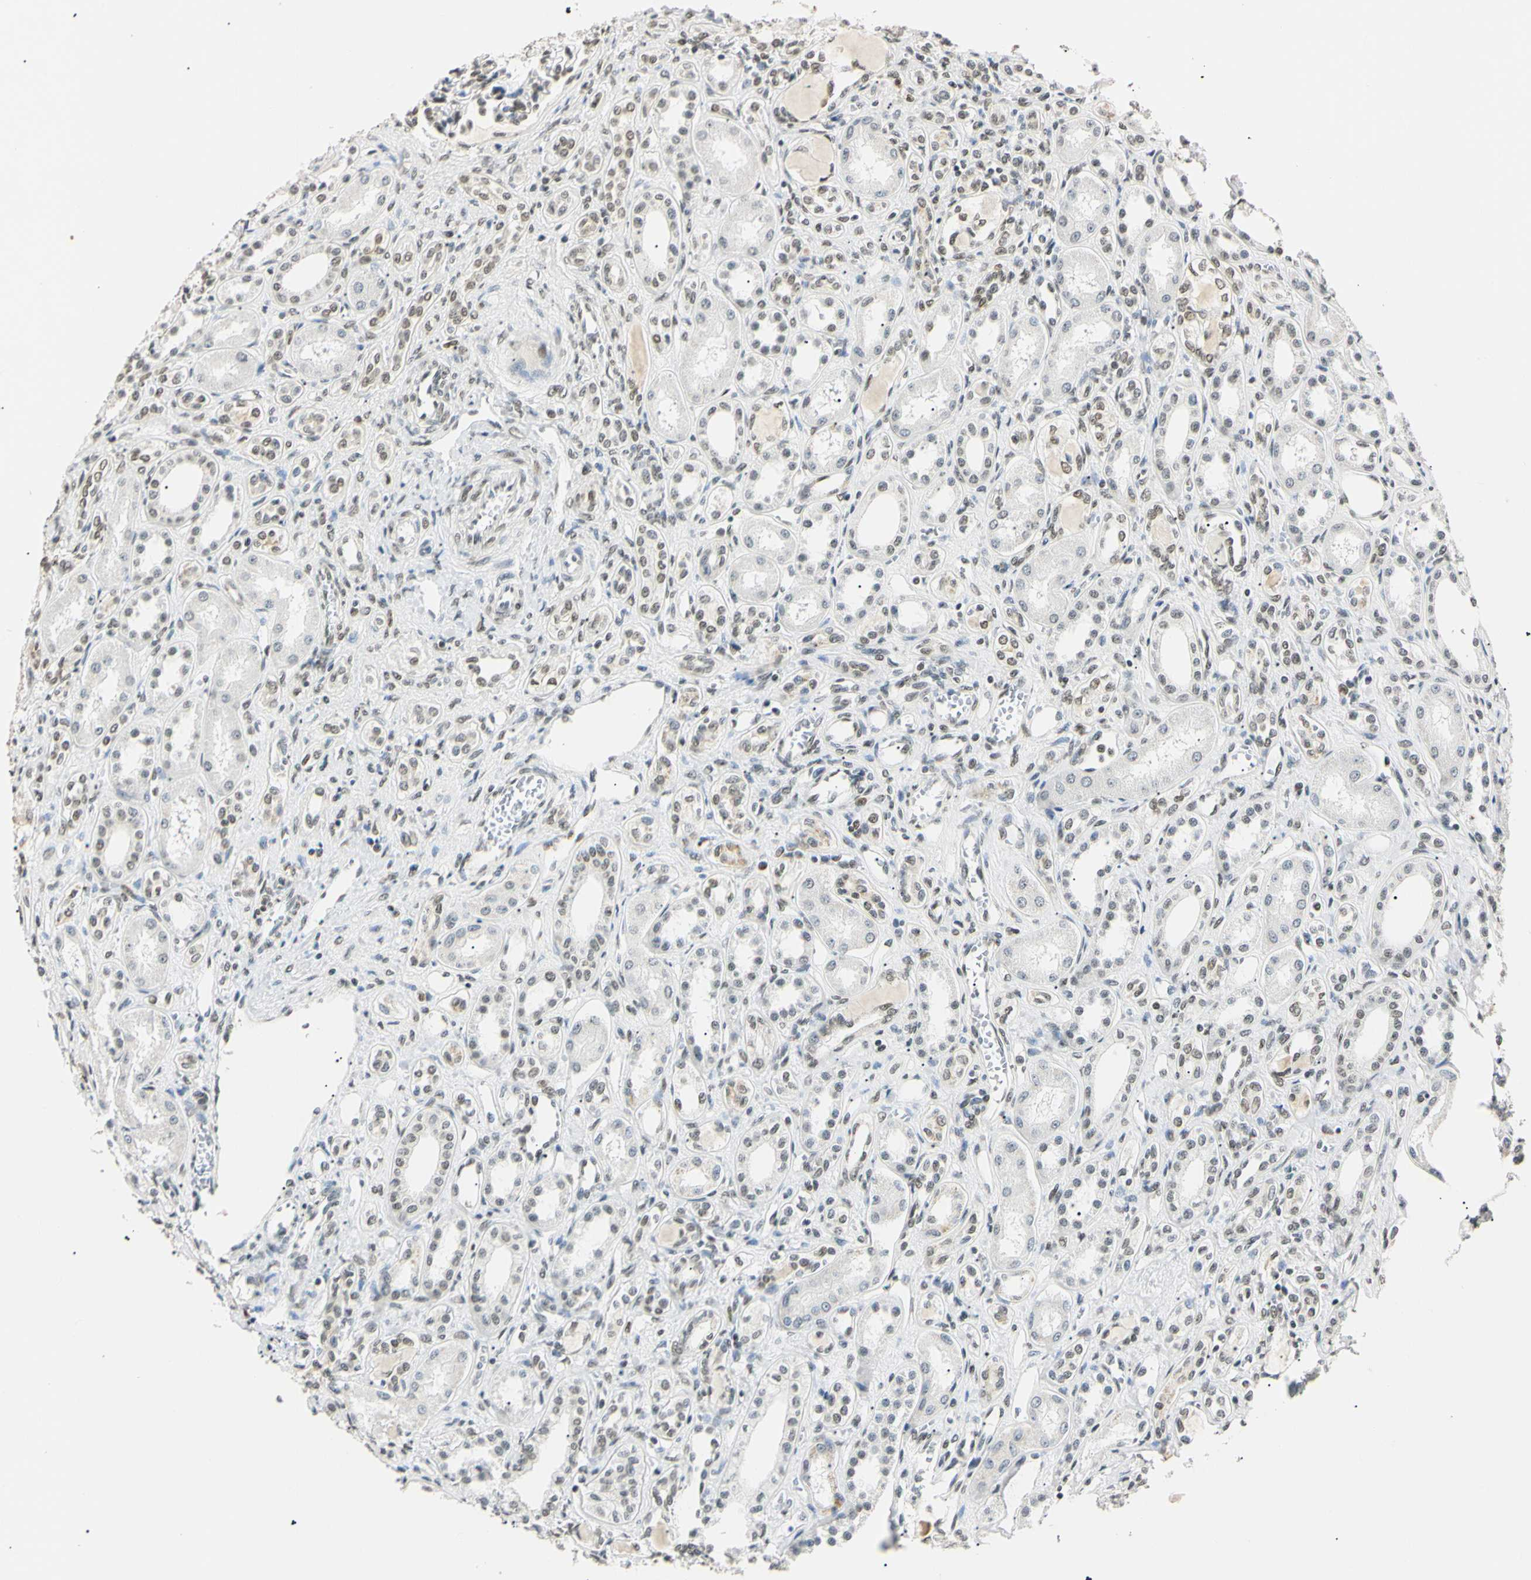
{"staining": {"intensity": "moderate", "quantity": ">75%", "location": "nuclear"}, "tissue": "kidney", "cell_type": "Cells in glomeruli", "image_type": "normal", "snomed": [{"axis": "morphology", "description": "Normal tissue, NOS"}, {"axis": "topography", "description": "Kidney"}], "caption": "Immunohistochemical staining of unremarkable kidney exhibits medium levels of moderate nuclear expression in about >75% of cells in glomeruli.", "gene": "SMARCA5", "patient": {"sex": "male", "age": 7}}